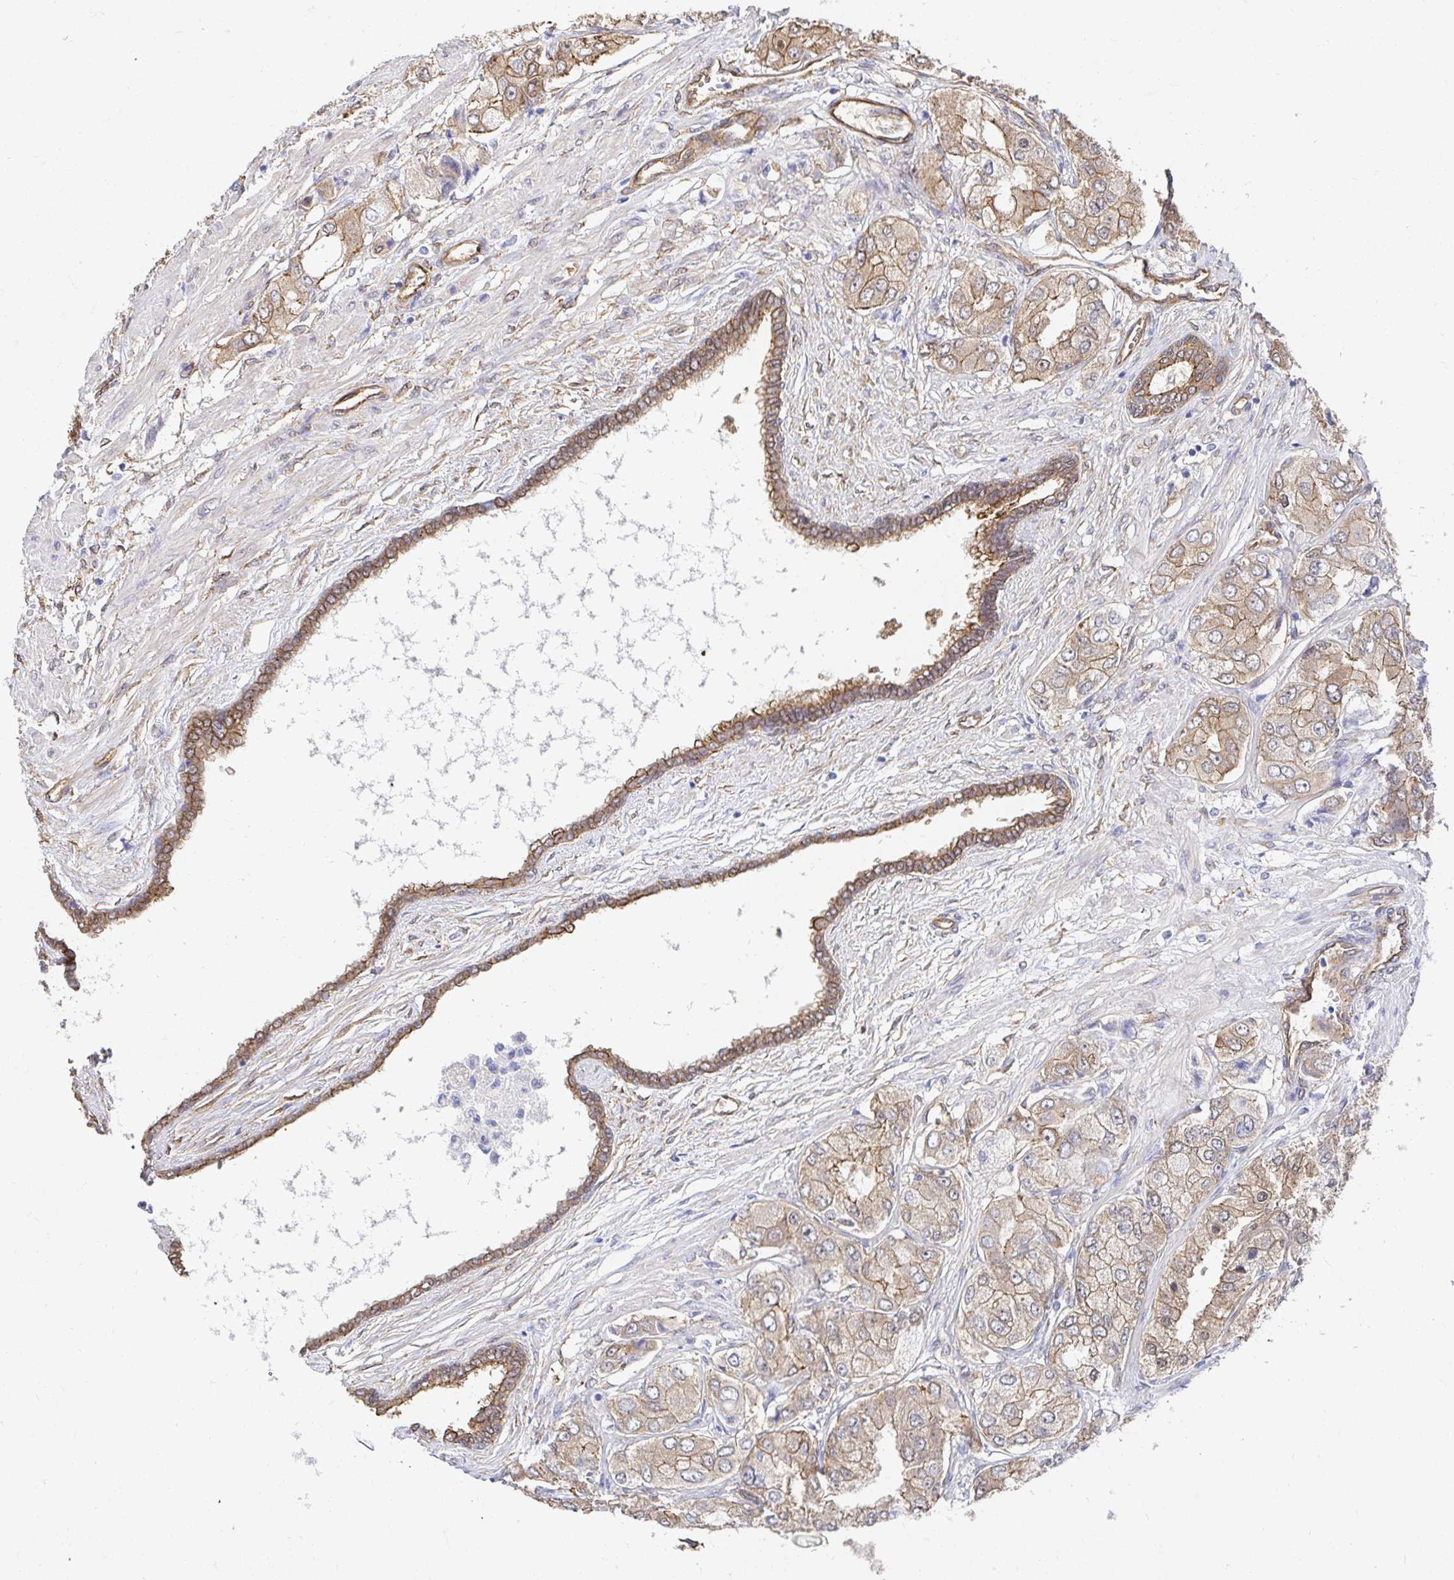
{"staining": {"intensity": "moderate", "quantity": "25%-75%", "location": "cytoplasmic/membranous"}, "tissue": "prostate cancer", "cell_type": "Tumor cells", "image_type": "cancer", "snomed": [{"axis": "morphology", "description": "Adenocarcinoma, Low grade"}, {"axis": "topography", "description": "Prostate"}], "caption": "Tumor cells show medium levels of moderate cytoplasmic/membranous staining in approximately 25%-75% of cells in prostate adenocarcinoma (low-grade).", "gene": "CTTN", "patient": {"sex": "male", "age": 69}}